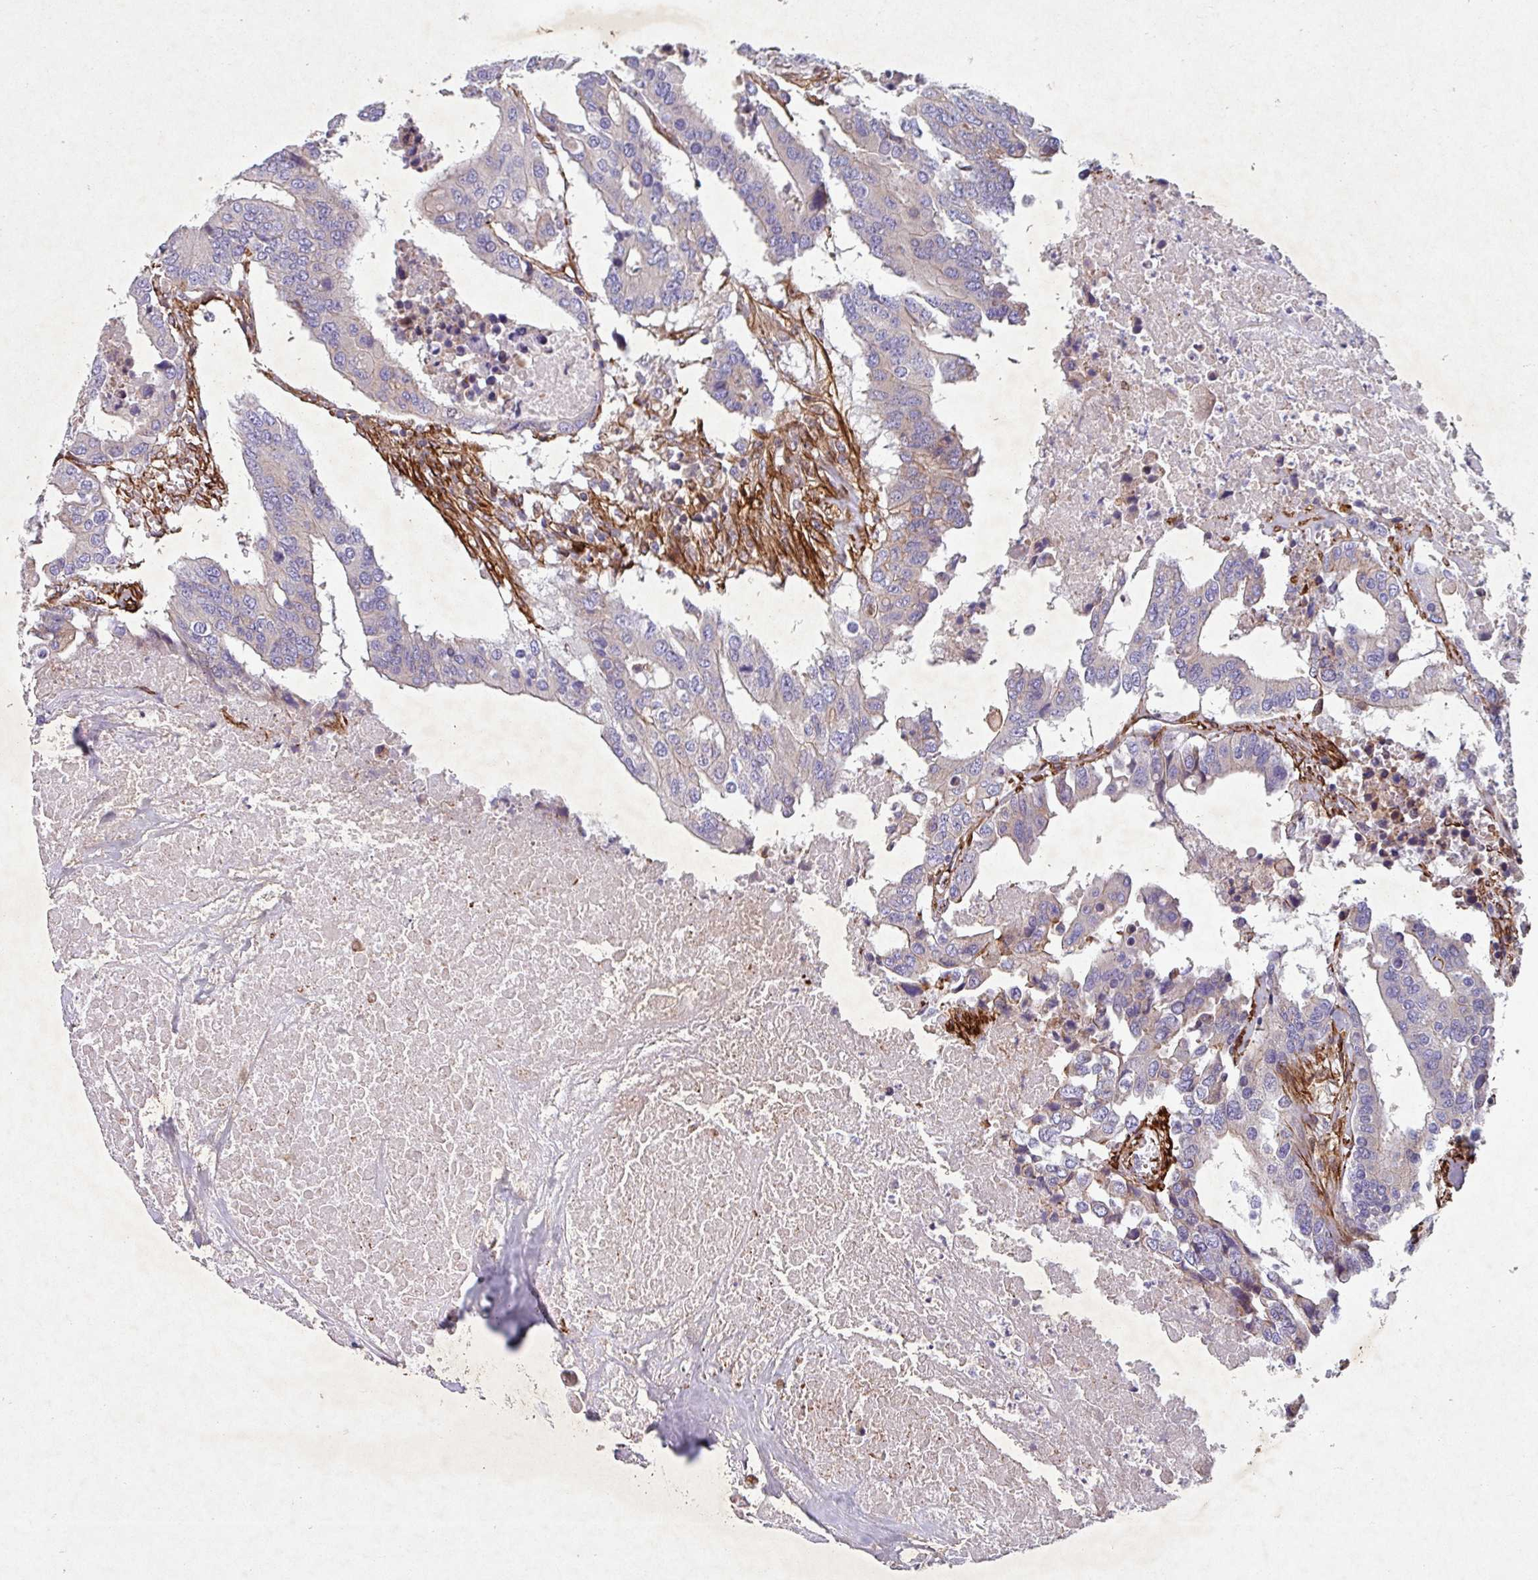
{"staining": {"intensity": "negative", "quantity": "none", "location": "none"}, "tissue": "colorectal cancer", "cell_type": "Tumor cells", "image_type": "cancer", "snomed": [{"axis": "morphology", "description": "Adenocarcinoma, NOS"}, {"axis": "topography", "description": "Colon"}], "caption": "Immunohistochemistry histopathology image of colorectal adenocarcinoma stained for a protein (brown), which demonstrates no positivity in tumor cells.", "gene": "ATP2C2", "patient": {"sex": "male", "age": 77}}